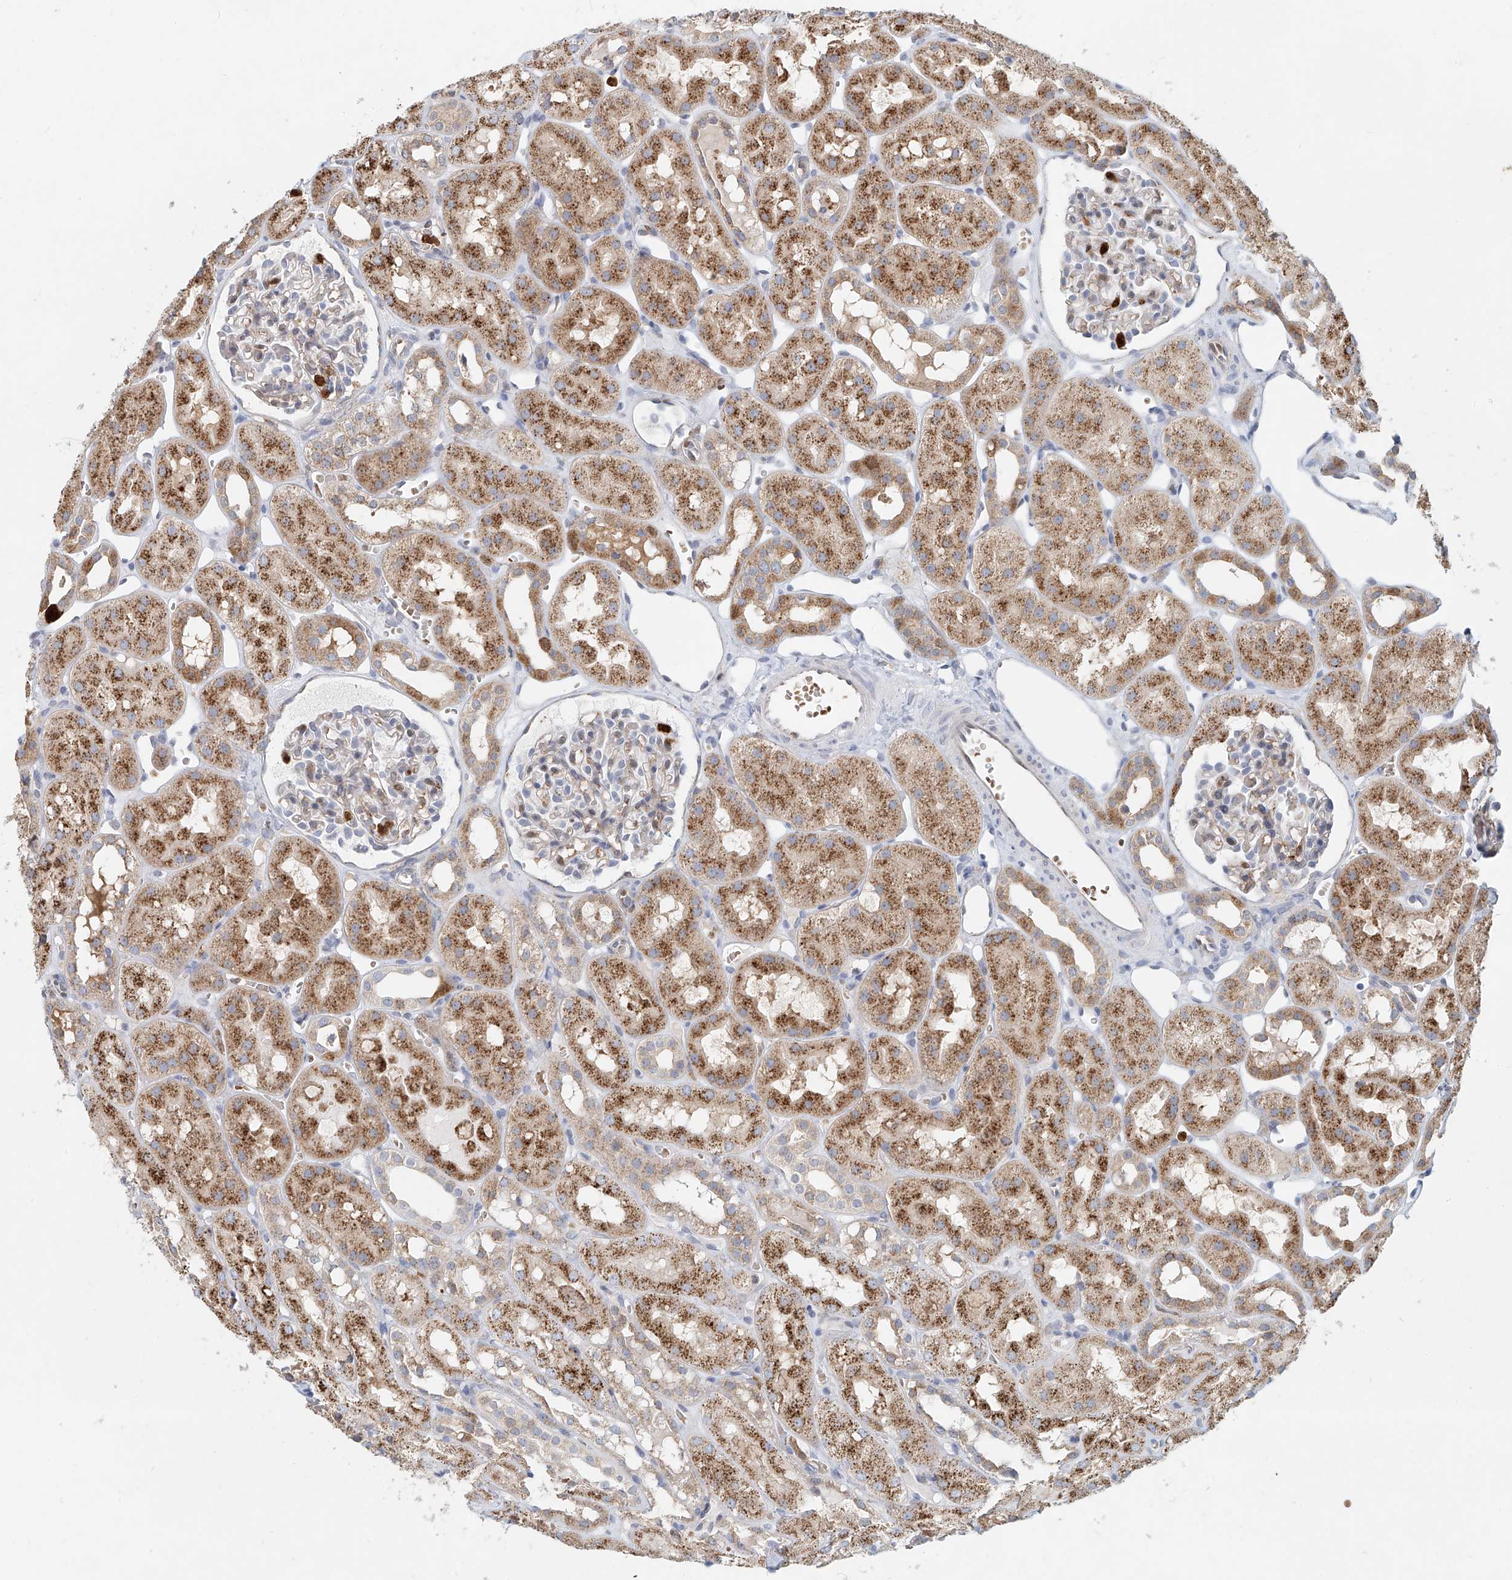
{"staining": {"intensity": "weak", "quantity": "25%-75%", "location": "cytoplasmic/membranous"}, "tissue": "kidney", "cell_type": "Cells in glomeruli", "image_type": "normal", "snomed": [{"axis": "morphology", "description": "Normal tissue, NOS"}, {"axis": "topography", "description": "Kidney"}], "caption": "Human kidney stained for a protein (brown) exhibits weak cytoplasmic/membranous positive expression in approximately 25%-75% of cells in glomeruli.", "gene": "PTPRA", "patient": {"sex": "male", "age": 16}}